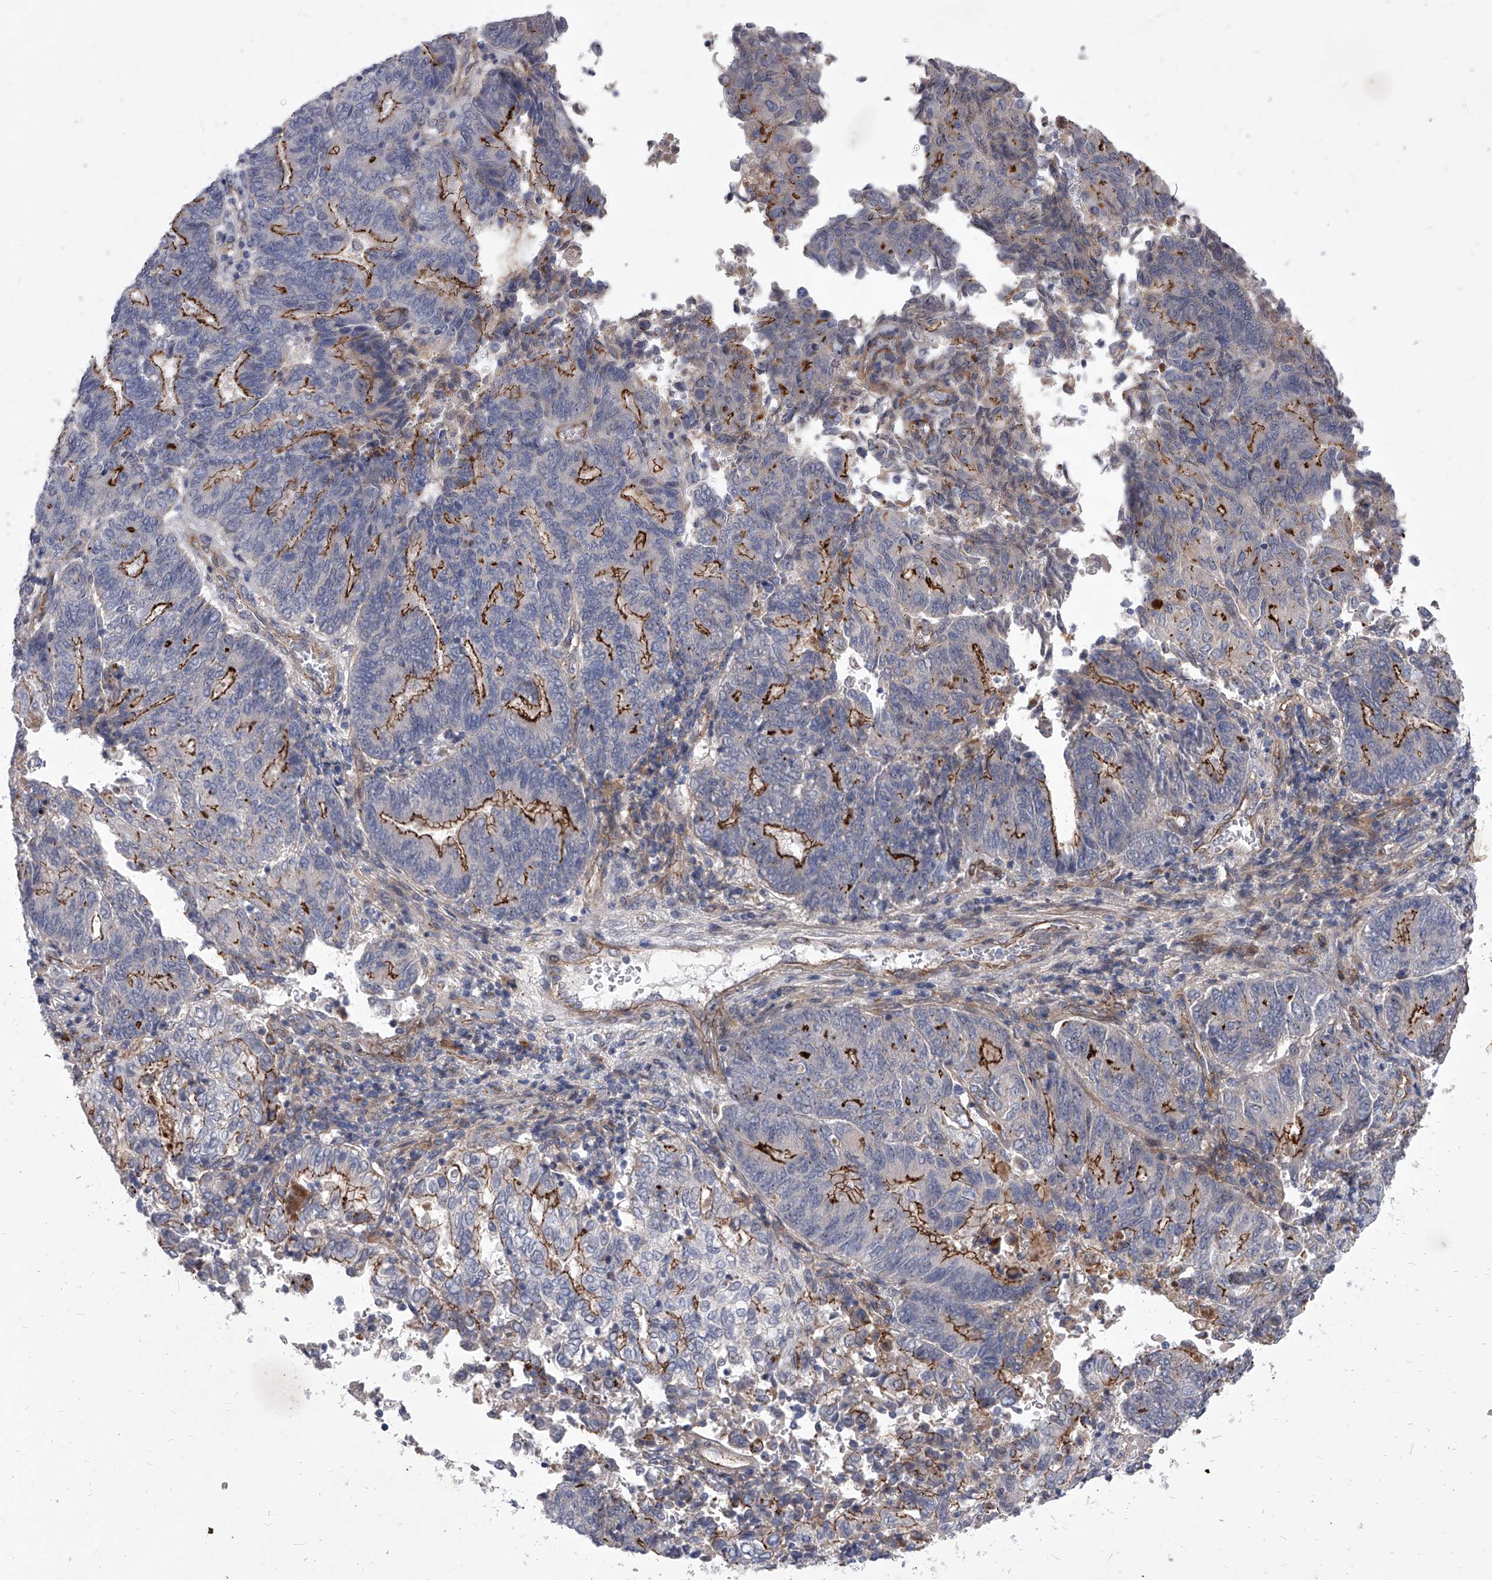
{"staining": {"intensity": "strong", "quantity": "<25%", "location": "cytoplasmic/membranous"}, "tissue": "endometrial cancer", "cell_type": "Tumor cells", "image_type": "cancer", "snomed": [{"axis": "morphology", "description": "Adenocarcinoma, NOS"}, {"axis": "topography", "description": "Endometrium"}], "caption": "Human endometrial adenocarcinoma stained for a protein (brown) shows strong cytoplasmic/membranous positive expression in approximately <25% of tumor cells.", "gene": "MINDY4", "patient": {"sex": "female", "age": 80}}